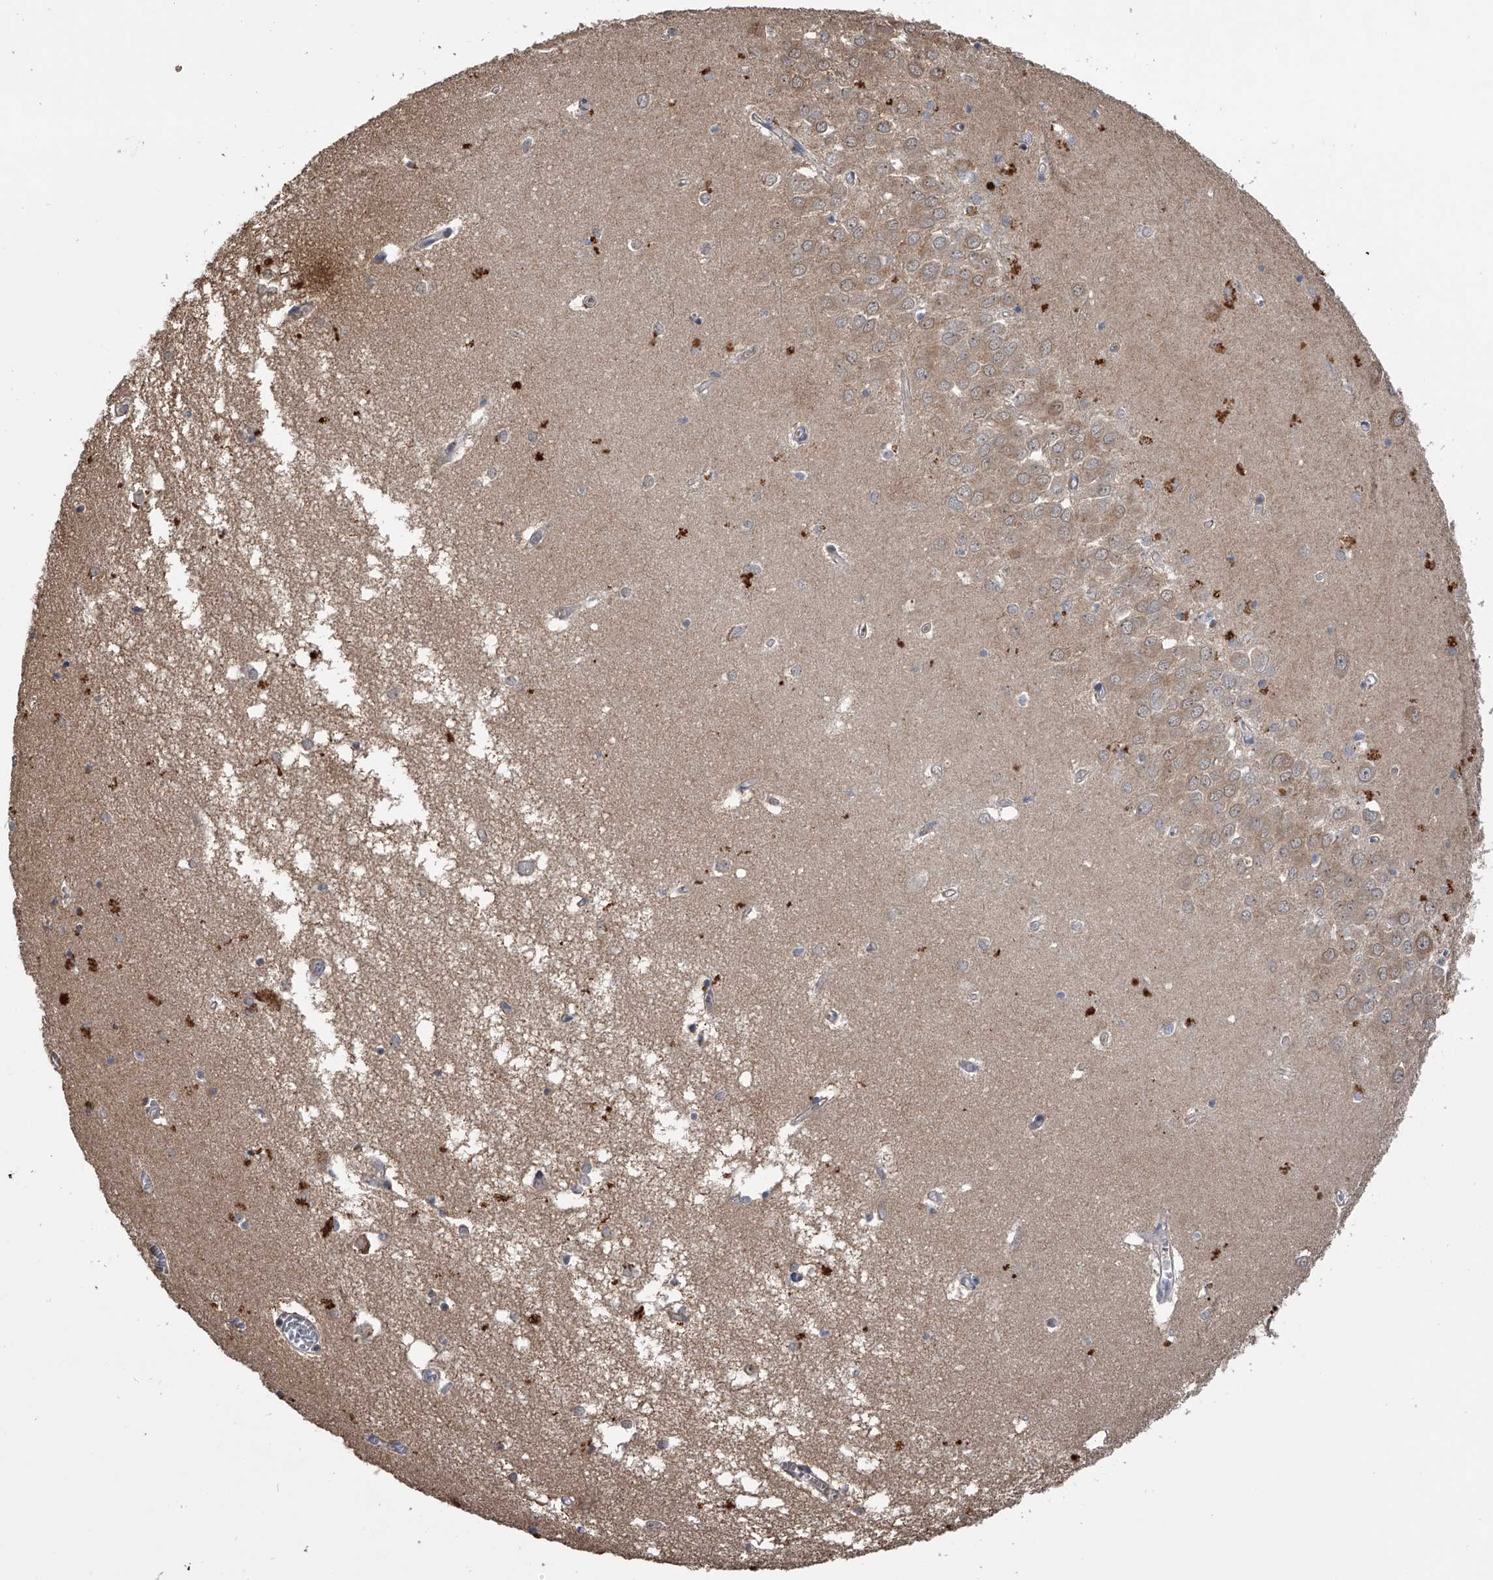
{"staining": {"intensity": "negative", "quantity": "none", "location": "none"}, "tissue": "hippocampus", "cell_type": "Glial cells", "image_type": "normal", "snomed": [{"axis": "morphology", "description": "Normal tissue, NOS"}, {"axis": "topography", "description": "Hippocampus"}], "caption": "The immunohistochemistry (IHC) photomicrograph has no significant expression in glial cells of hippocampus. (Immunohistochemistry, brightfield microscopy, high magnification).", "gene": "DOCK9", "patient": {"sex": "male", "age": 70}}